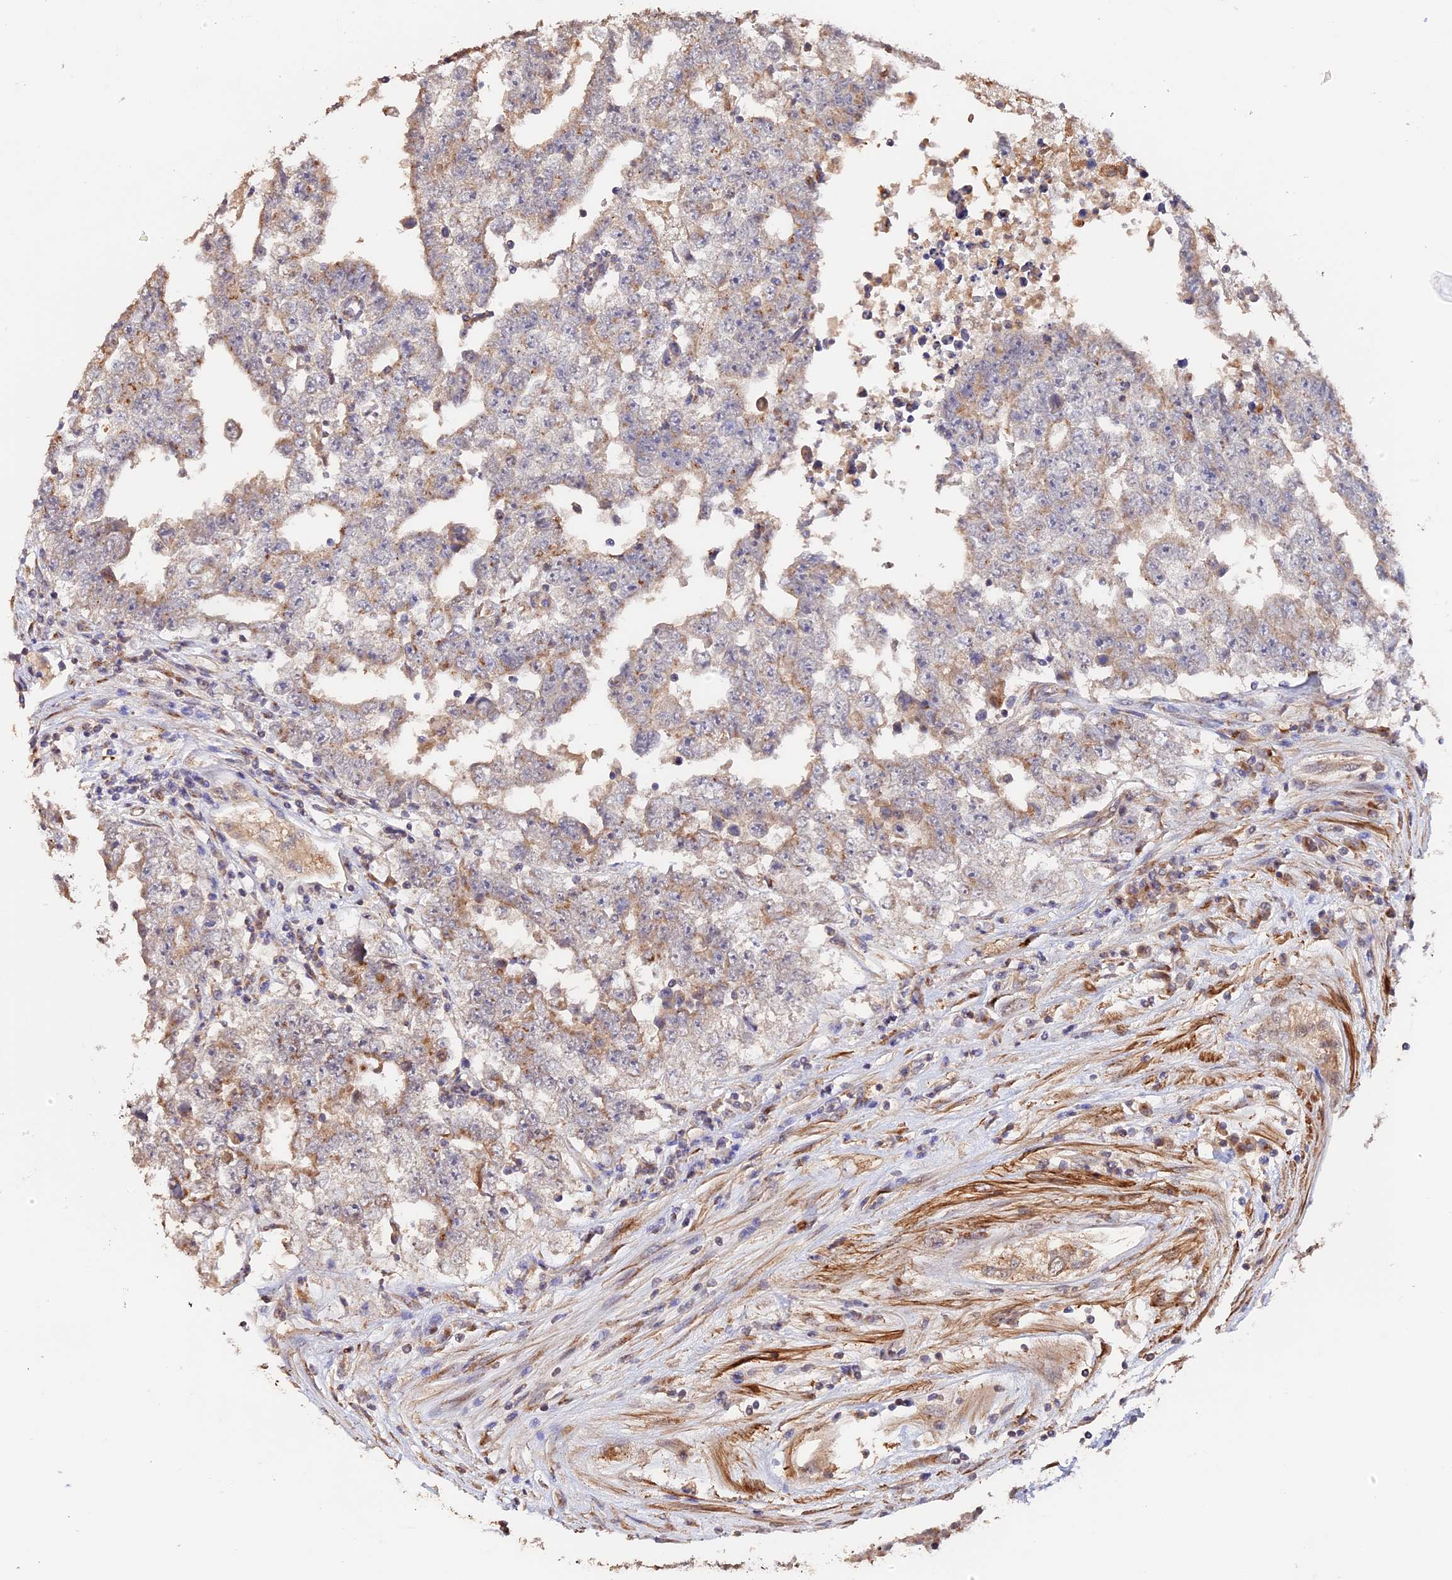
{"staining": {"intensity": "weak", "quantity": "25%-75%", "location": "cytoplasmic/membranous"}, "tissue": "testis cancer", "cell_type": "Tumor cells", "image_type": "cancer", "snomed": [{"axis": "morphology", "description": "Carcinoma, Embryonal, NOS"}, {"axis": "topography", "description": "Testis"}], "caption": "A brown stain highlights weak cytoplasmic/membranous staining of a protein in human embryonal carcinoma (testis) tumor cells. (DAB IHC with brightfield microscopy, high magnification).", "gene": "TANGO6", "patient": {"sex": "male", "age": 25}}